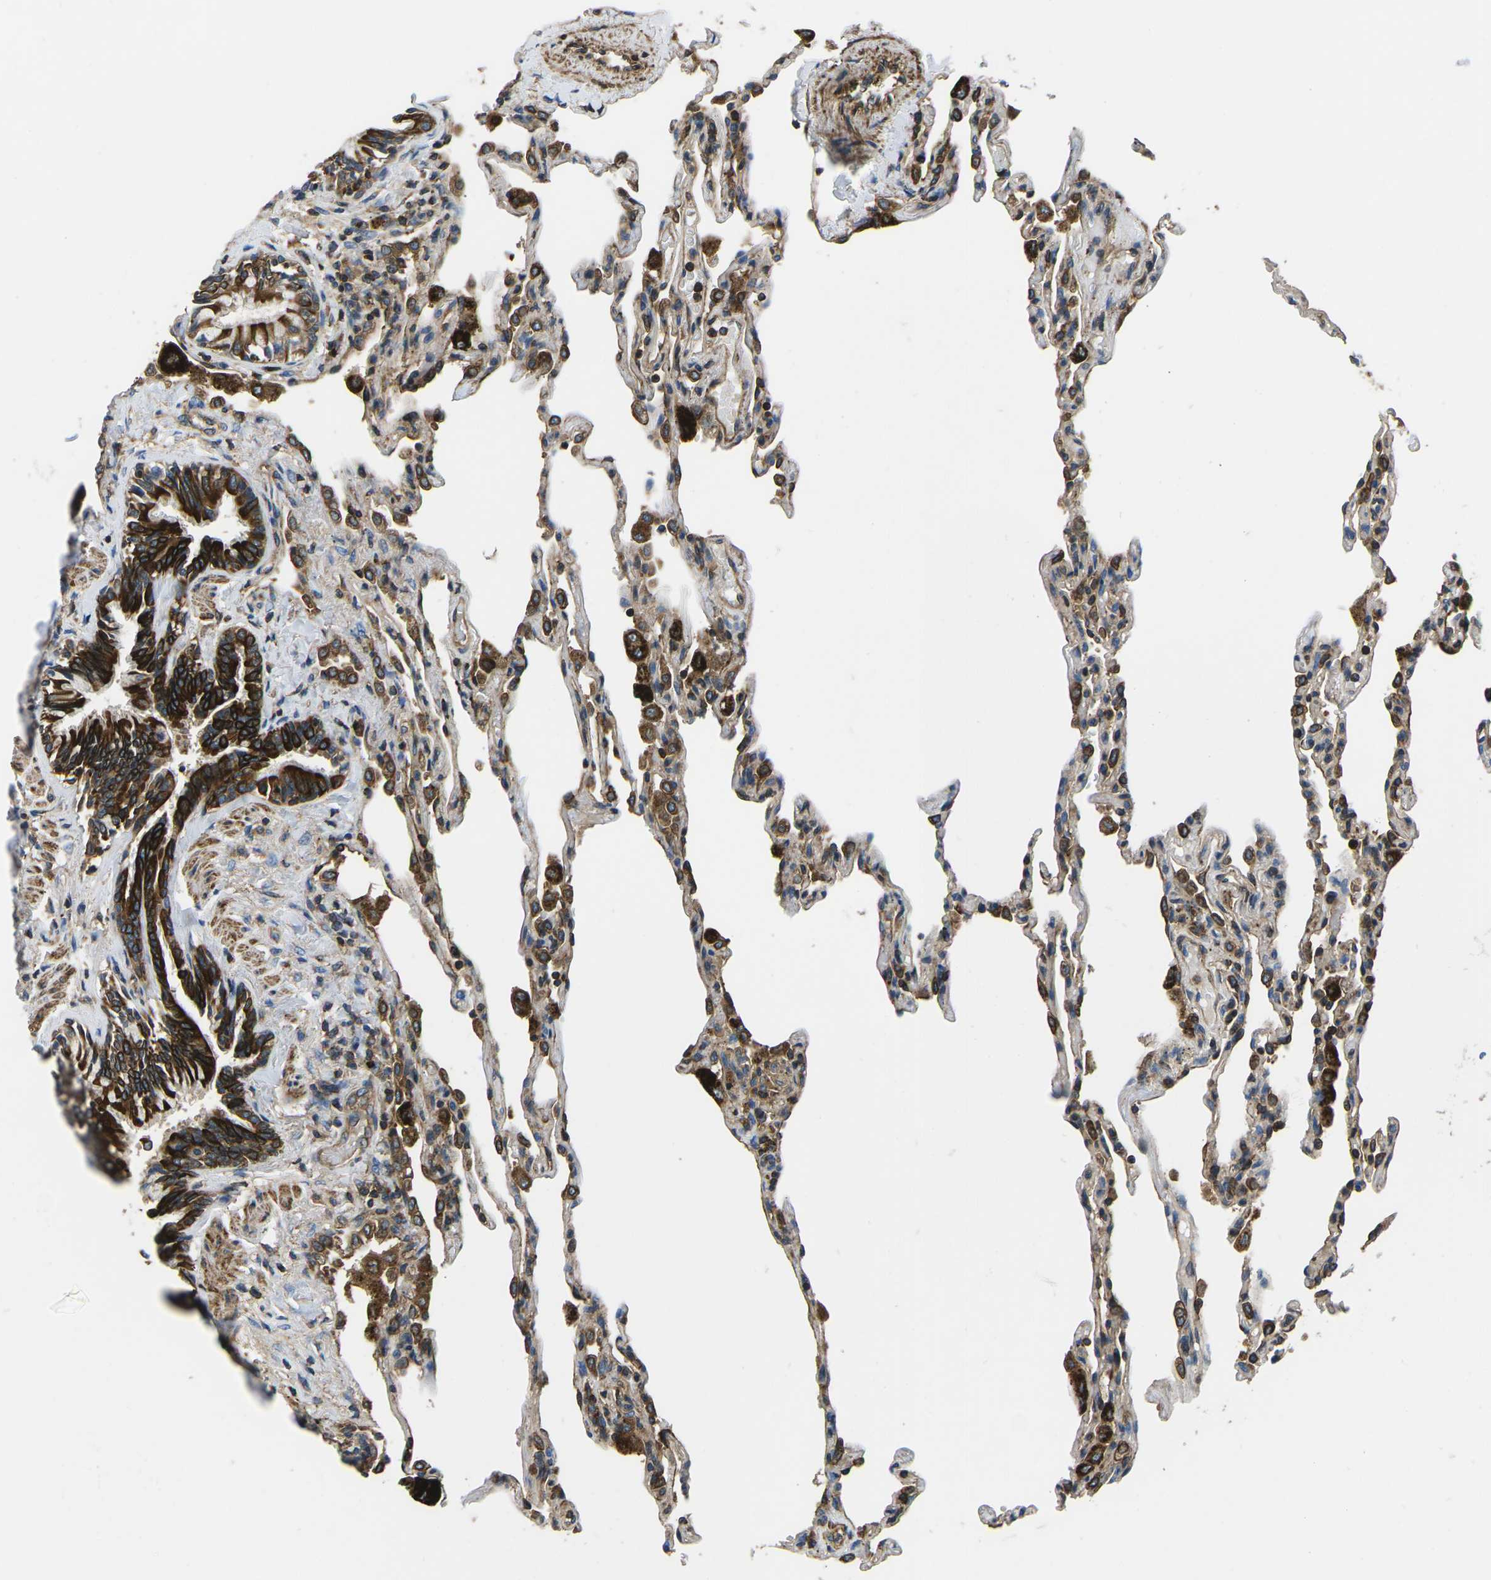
{"staining": {"intensity": "weak", "quantity": ">75%", "location": "cytoplasmic/membranous"}, "tissue": "lung", "cell_type": "Alveolar cells", "image_type": "normal", "snomed": [{"axis": "morphology", "description": "Normal tissue, NOS"}, {"axis": "topography", "description": "Lung"}], "caption": "Lung stained with a brown dye reveals weak cytoplasmic/membranous positive positivity in about >75% of alveolar cells.", "gene": "KCNJ15", "patient": {"sex": "male", "age": 59}}